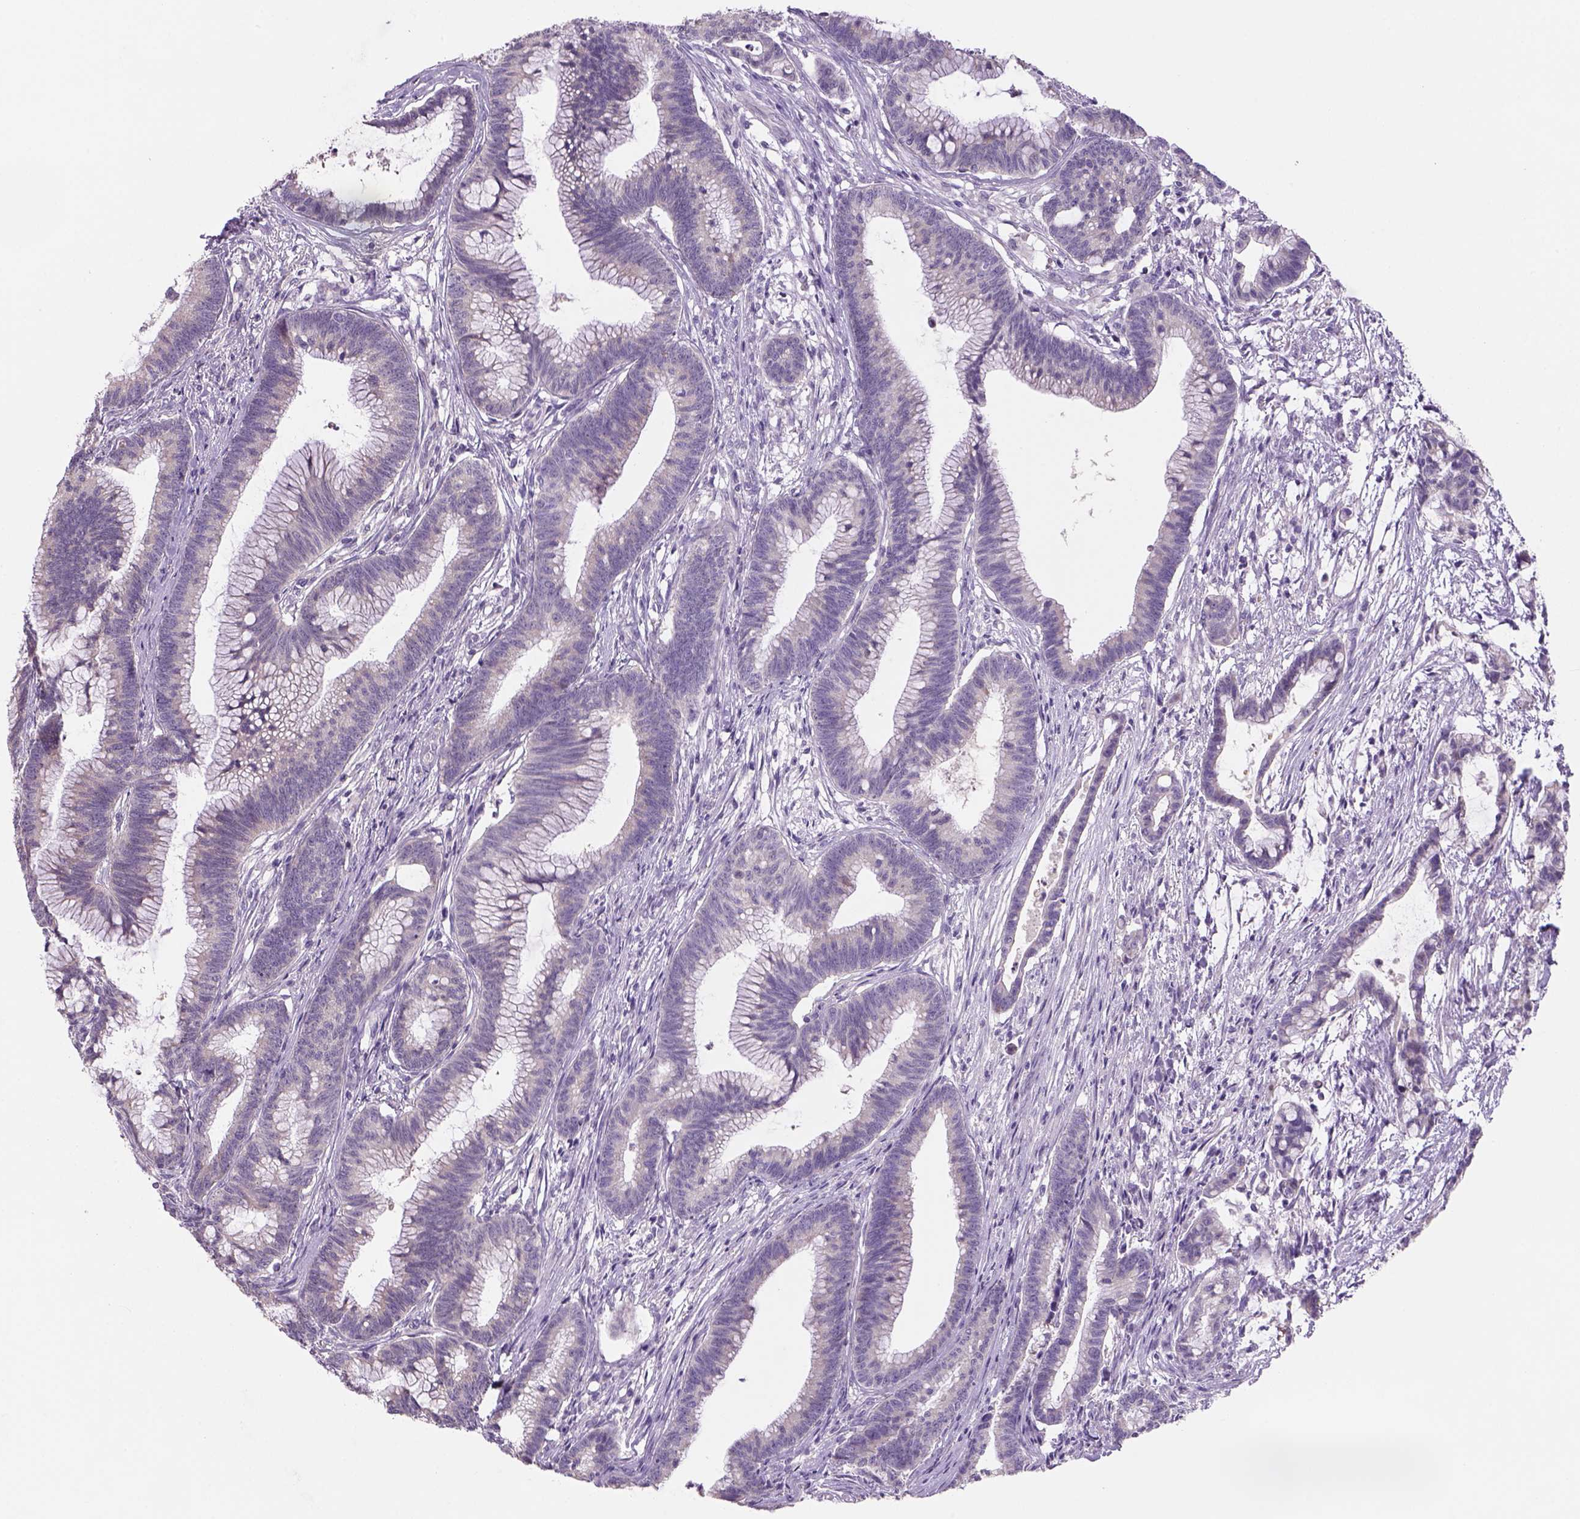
{"staining": {"intensity": "negative", "quantity": "none", "location": "none"}, "tissue": "colorectal cancer", "cell_type": "Tumor cells", "image_type": "cancer", "snomed": [{"axis": "morphology", "description": "Adenocarcinoma, NOS"}, {"axis": "topography", "description": "Colon"}], "caption": "High magnification brightfield microscopy of colorectal adenocarcinoma stained with DAB (3,3'-diaminobenzidine) (brown) and counterstained with hematoxylin (blue): tumor cells show no significant positivity. (Stains: DAB immunohistochemistry (IHC) with hematoxylin counter stain, Microscopy: brightfield microscopy at high magnification).", "gene": "ADGRV1", "patient": {"sex": "female", "age": 78}}